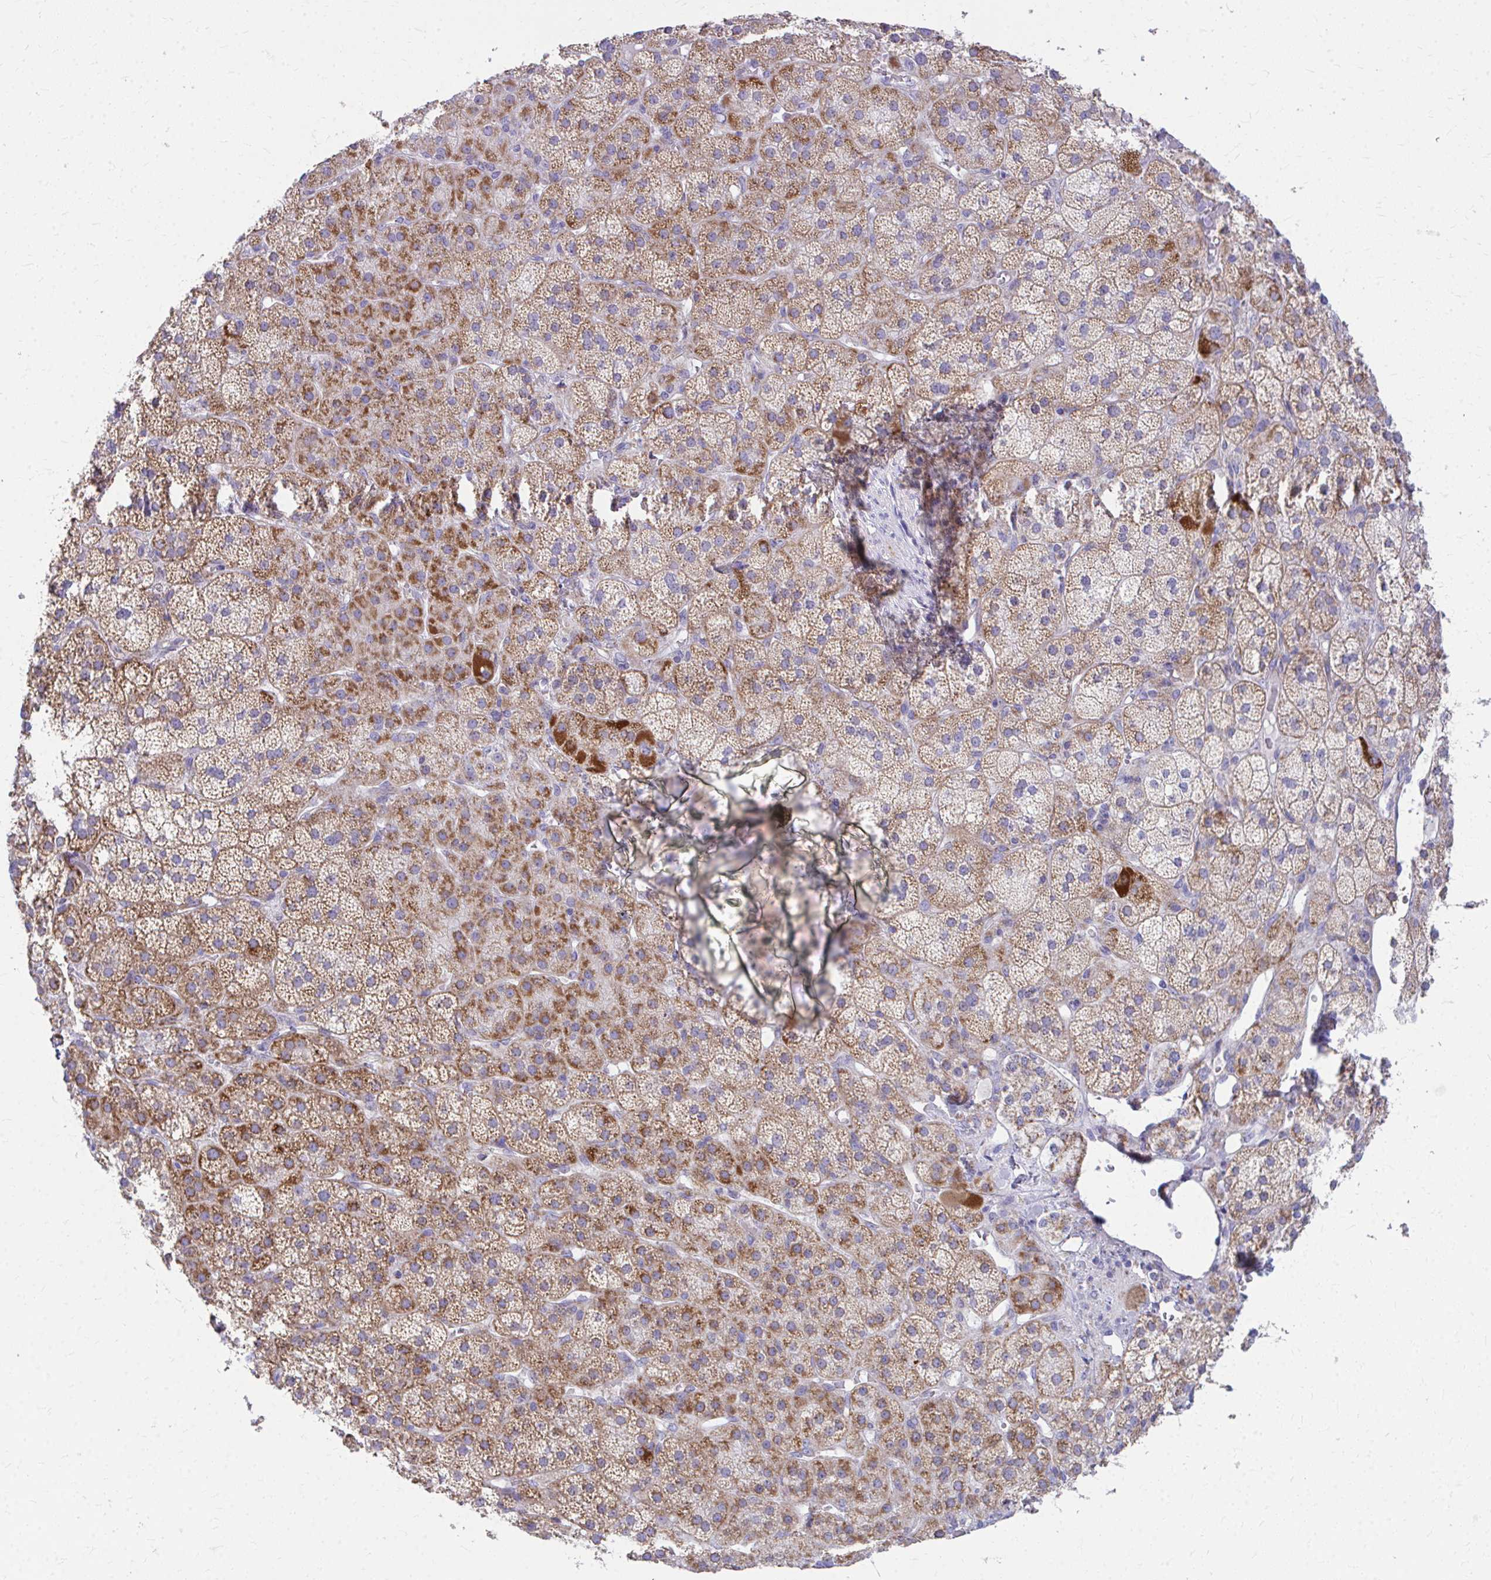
{"staining": {"intensity": "moderate", "quantity": ">75%", "location": "cytoplasmic/membranous"}, "tissue": "adrenal gland", "cell_type": "Glandular cells", "image_type": "normal", "snomed": [{"axis": "morphology", "description": "Normal tissue, NOS"}, {"axis": "topography", "description": "Adrenal gland"}], "caption": "IHC photomicrograph of unremarkable adrenal gland stained for a protein (brown), which shows medium levels of moderate cytoplasmic/membranous staining in about >75% of glandular cells.", "gene": "MRPL19", "patient": {"sex": "male", "age": 57}}